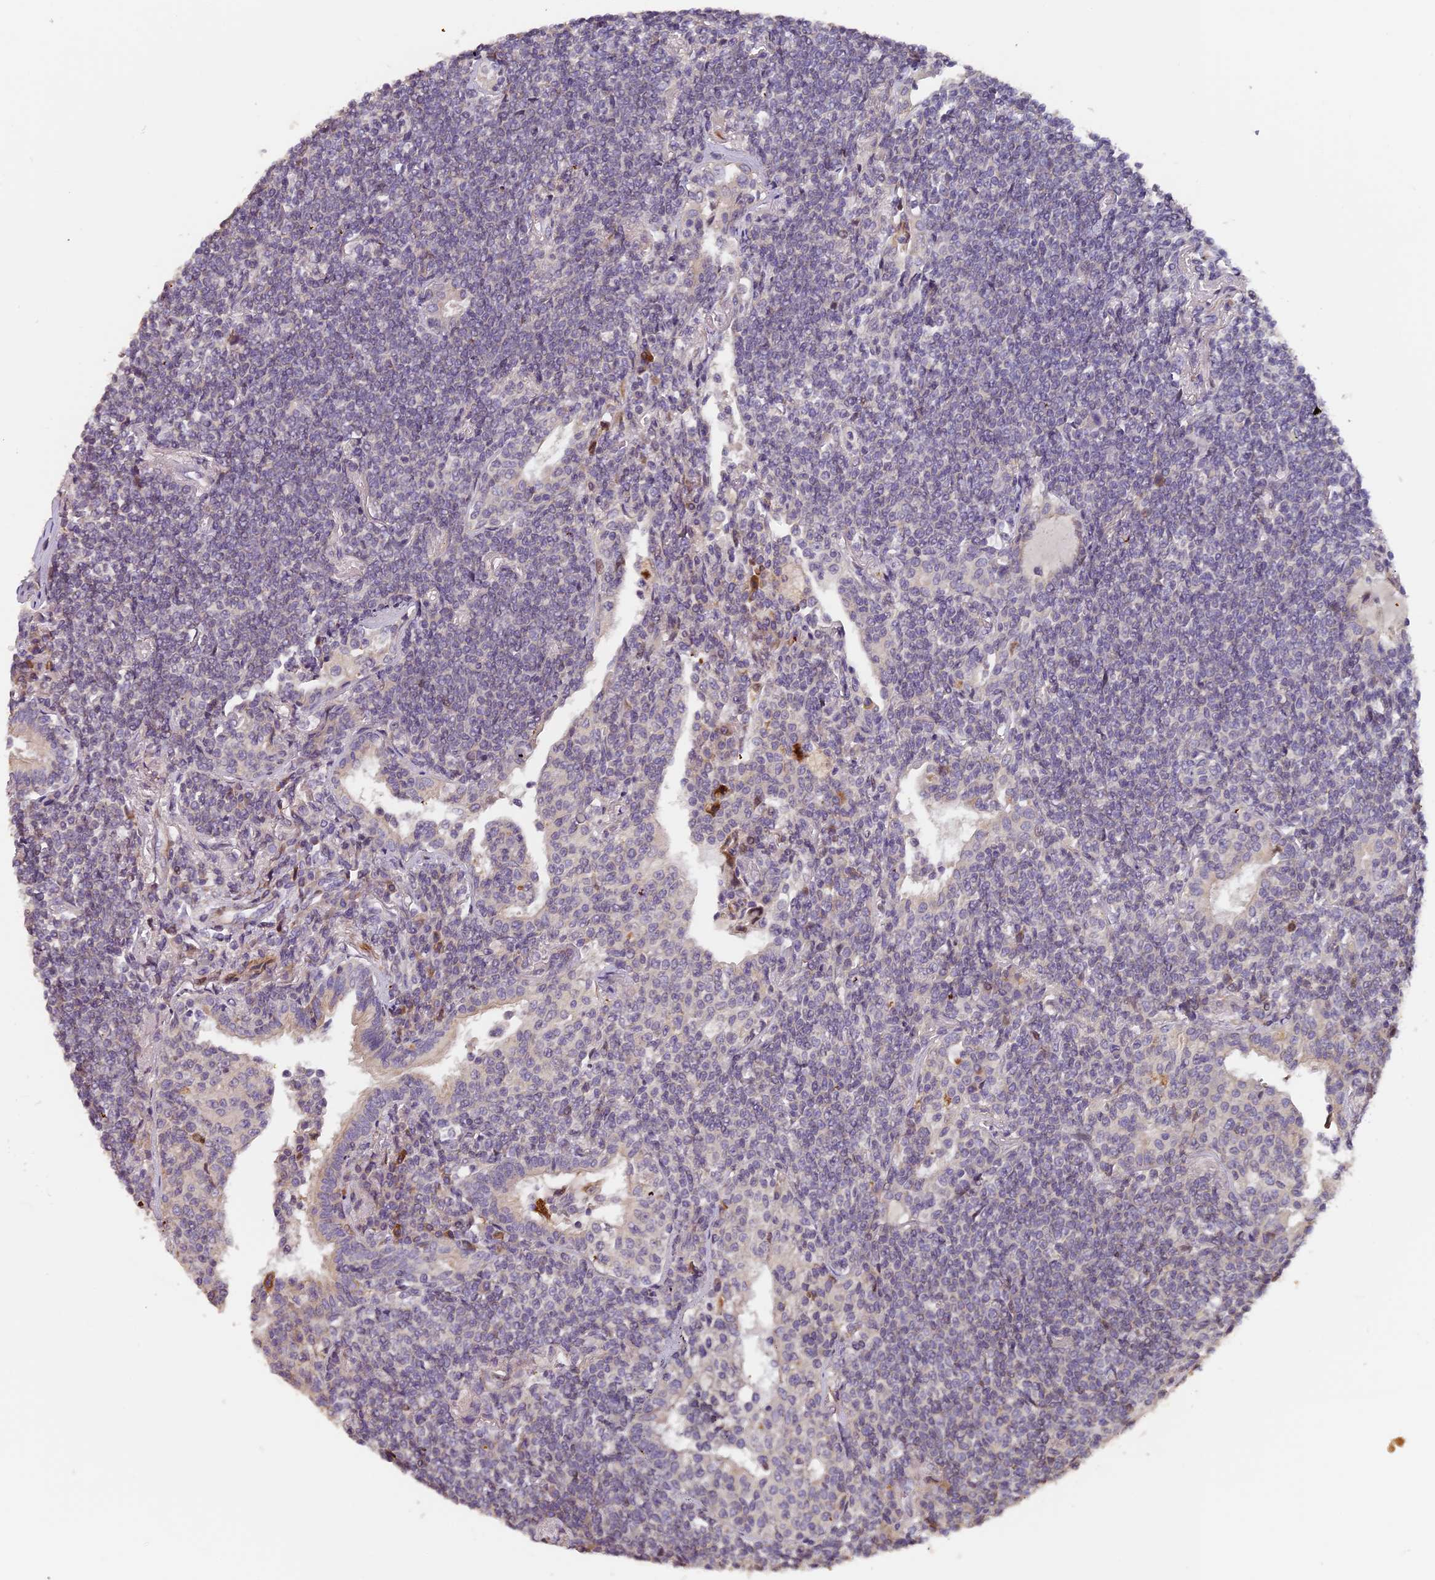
{"staining": {"intensity": "negative", "quantity": "none", "location": "none"}, "tissue": "lymphoma", "cell_type": "Tumor cells", "image_type": "cancer", "snomed": [{"axis": "morphology", "description": "Malignant lymphoma, non-Hodgkin's type, Low grade"}, {"axis": "topography", "description": "Lung"}], "caption": "The histopathology image exhibits no staining of tumor cells in lymphoma. The staining is performed using DAB (3,3'-diaminobenzidine) brown chromogen with nuclei counter-stained in using hematoxylin.", "gene": "RAB28", "patient": {"sex": "female", "age": 71}}